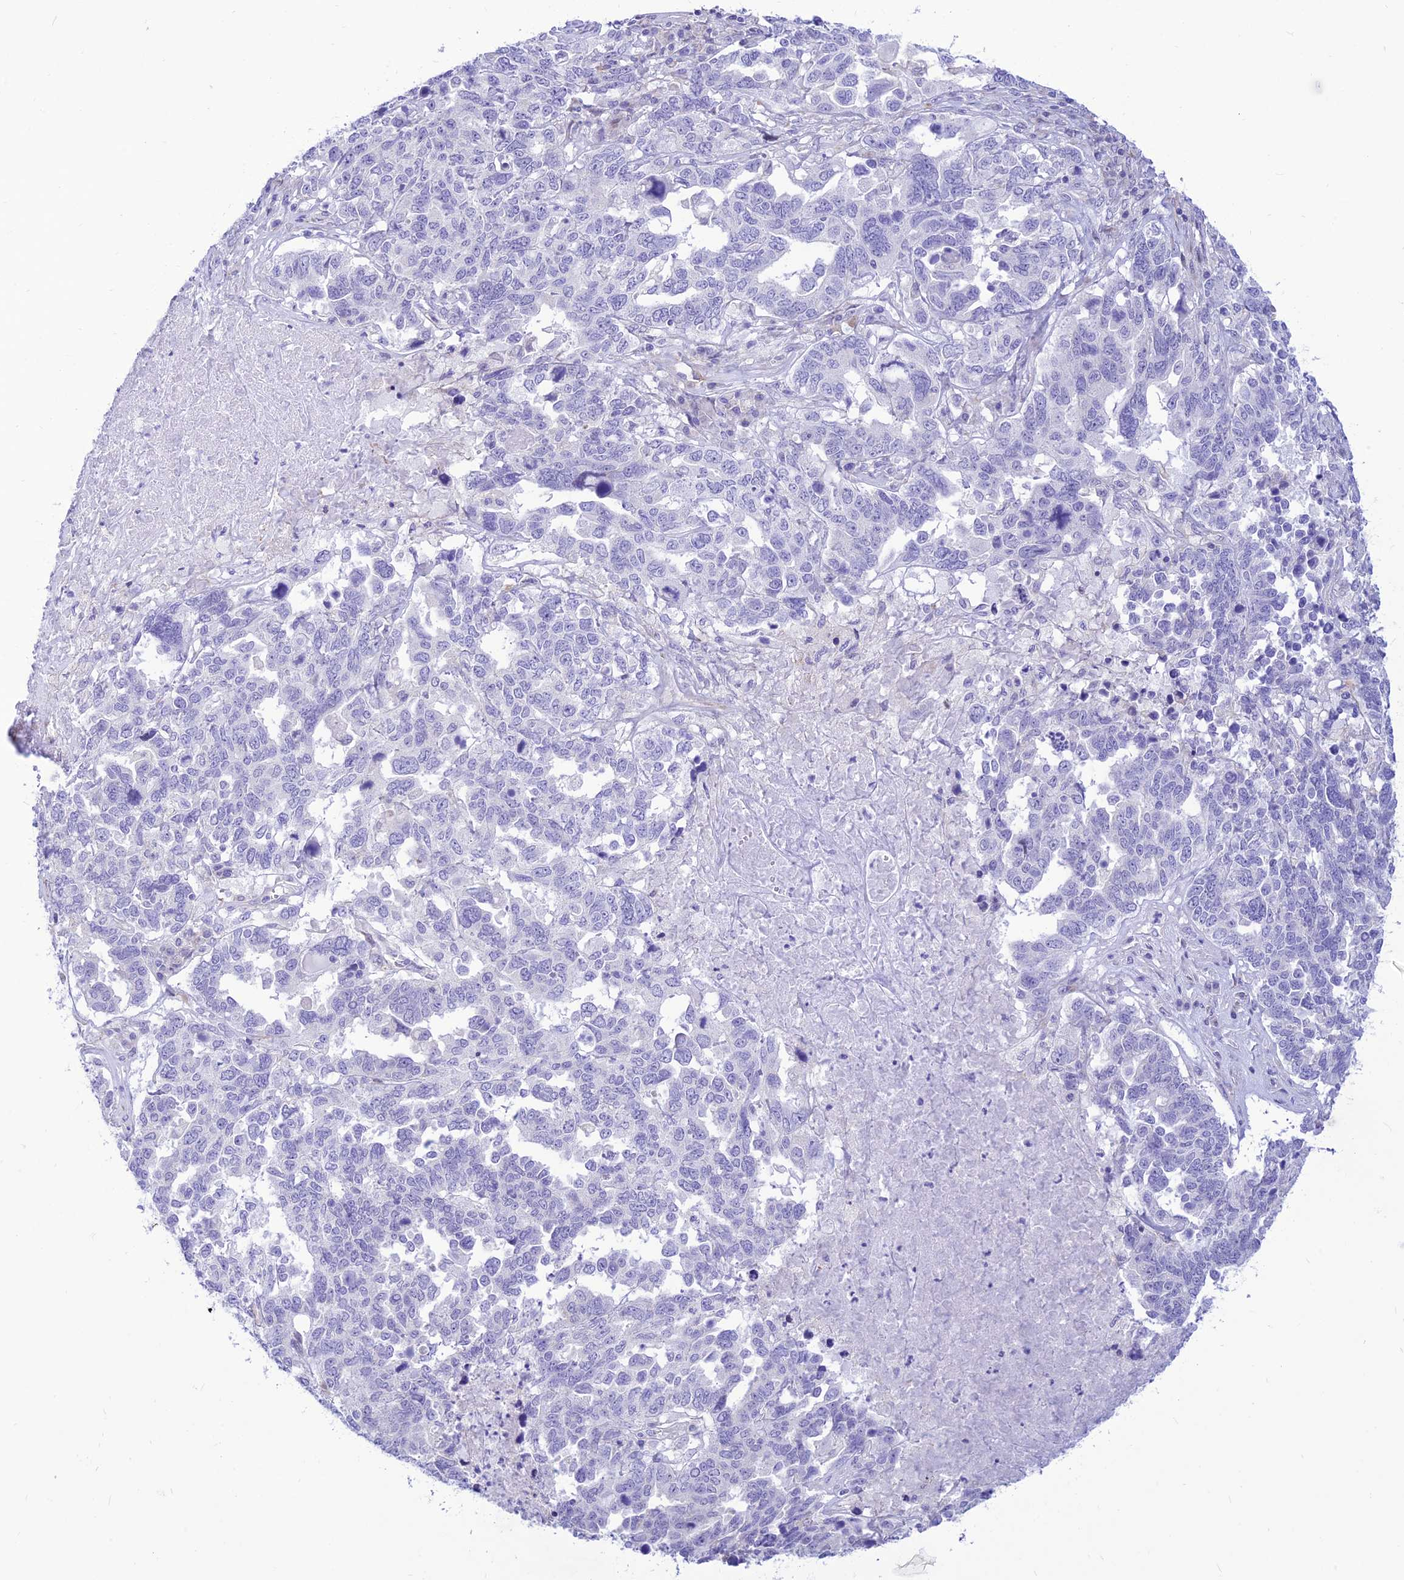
{"staining": {"intensity": "negative", "quantity": "none", "location": "none"}, "tissue": "ovarian cancer", "cell_type": "Tumor cells", "image_type": "cancer", "snomed": [{"axis": "morphology", "description": "Carcinoma, endometroid"}, {"axis": "topography", "description": "Ovary"}], "caption": "IHC of ovarian endometroid carcinoma exhibits no expression in tumor cells.", "gene": "FAM186B", "patient": {"sex": "female", "age": 62}}